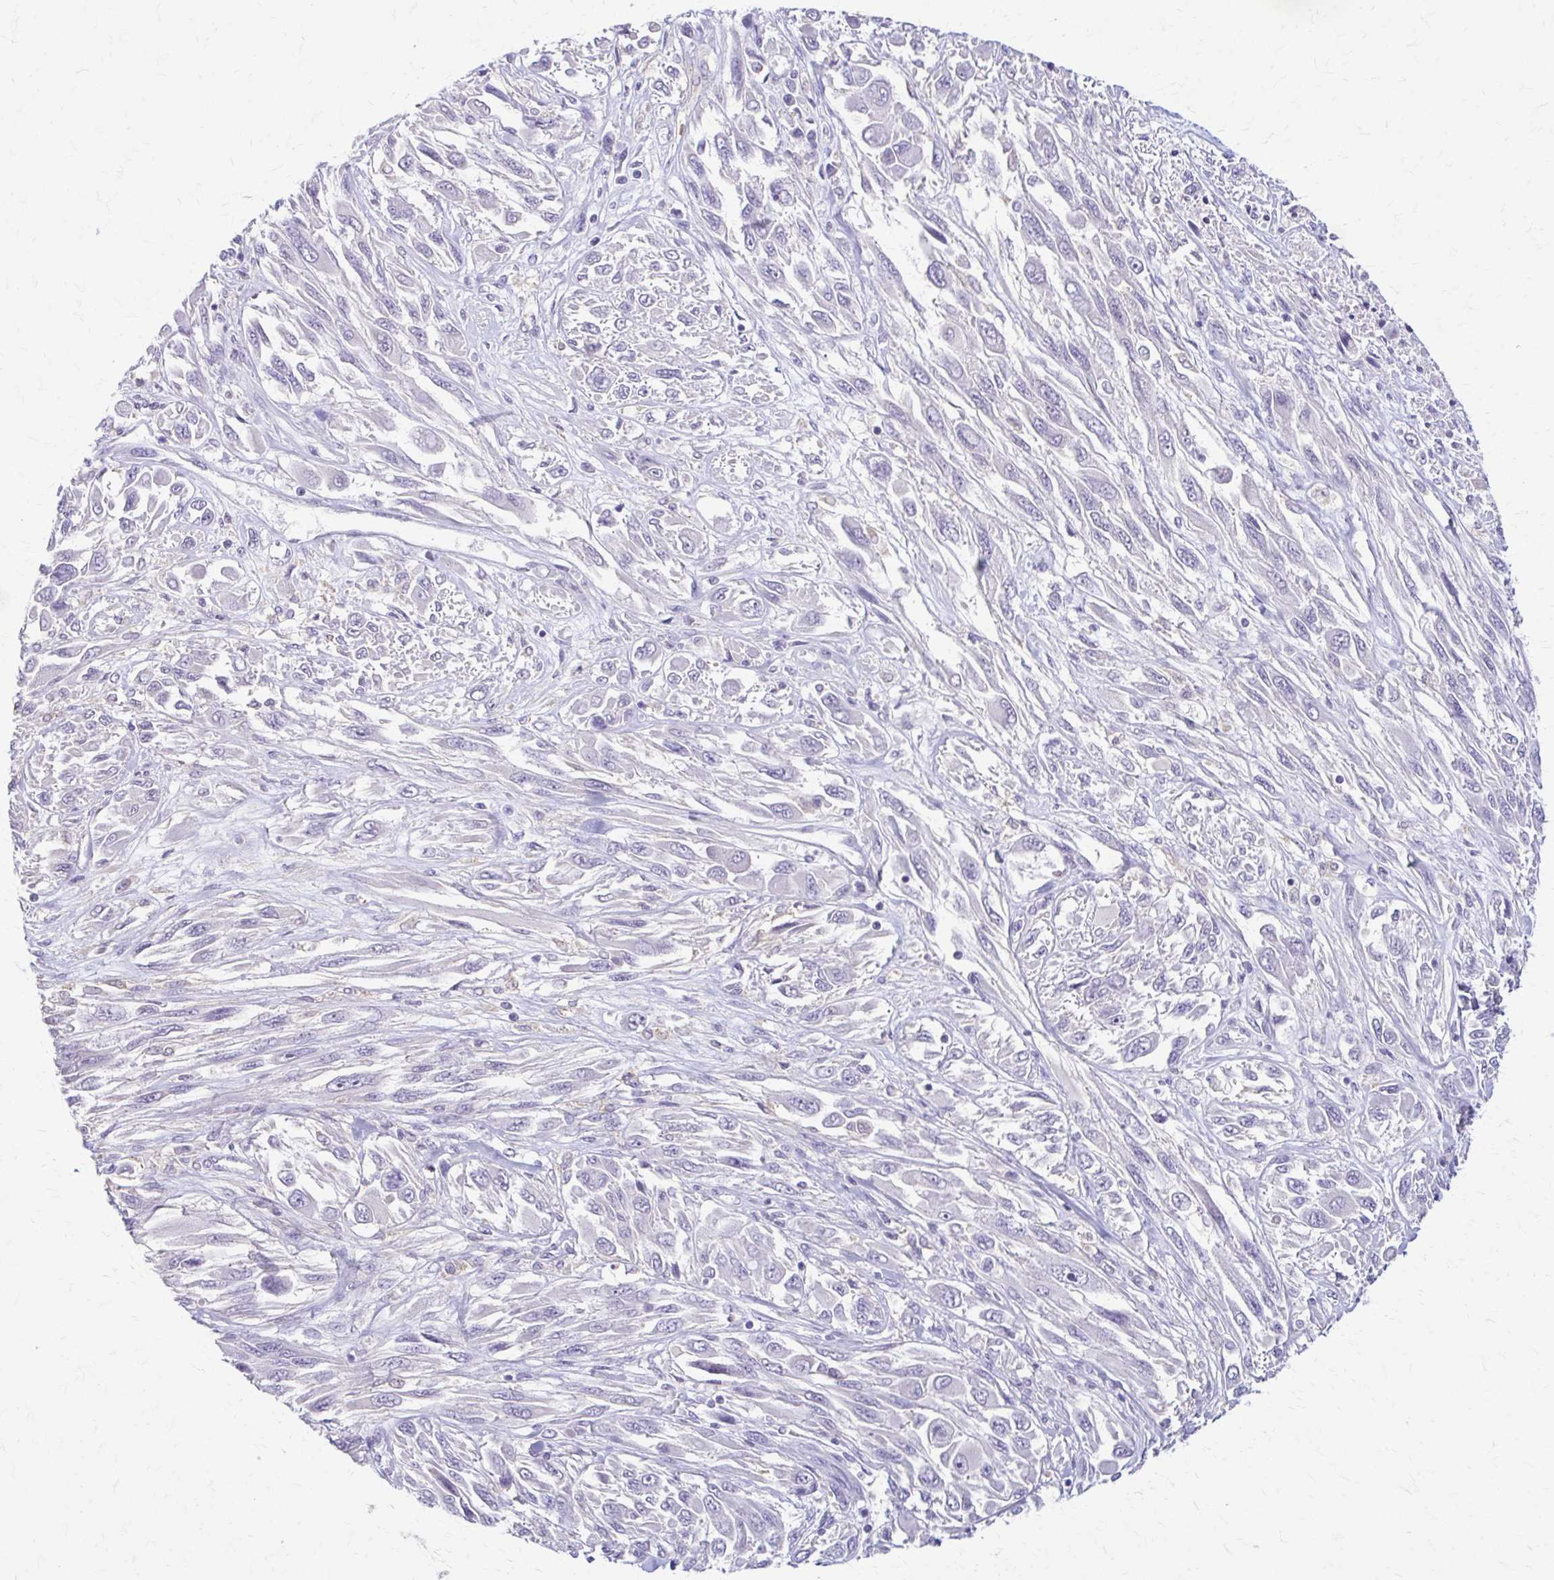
{"staining": {"intensity": "negative", "quantity": "none", "location": "none"}, "tissue": "melanoma", "cell_type": "Tumor cells", "image_type": "cancer", "snomed": [{"axis": "morphology", "description": "Malignant melanoma, NOS"}, {"axis": "topography", "description": "Skin"}], "caption": "Tumor cells show no significant positivity in melanoma.", "gene": "PIK3AP1", "patient": {"sex": "female", "age": 91}}